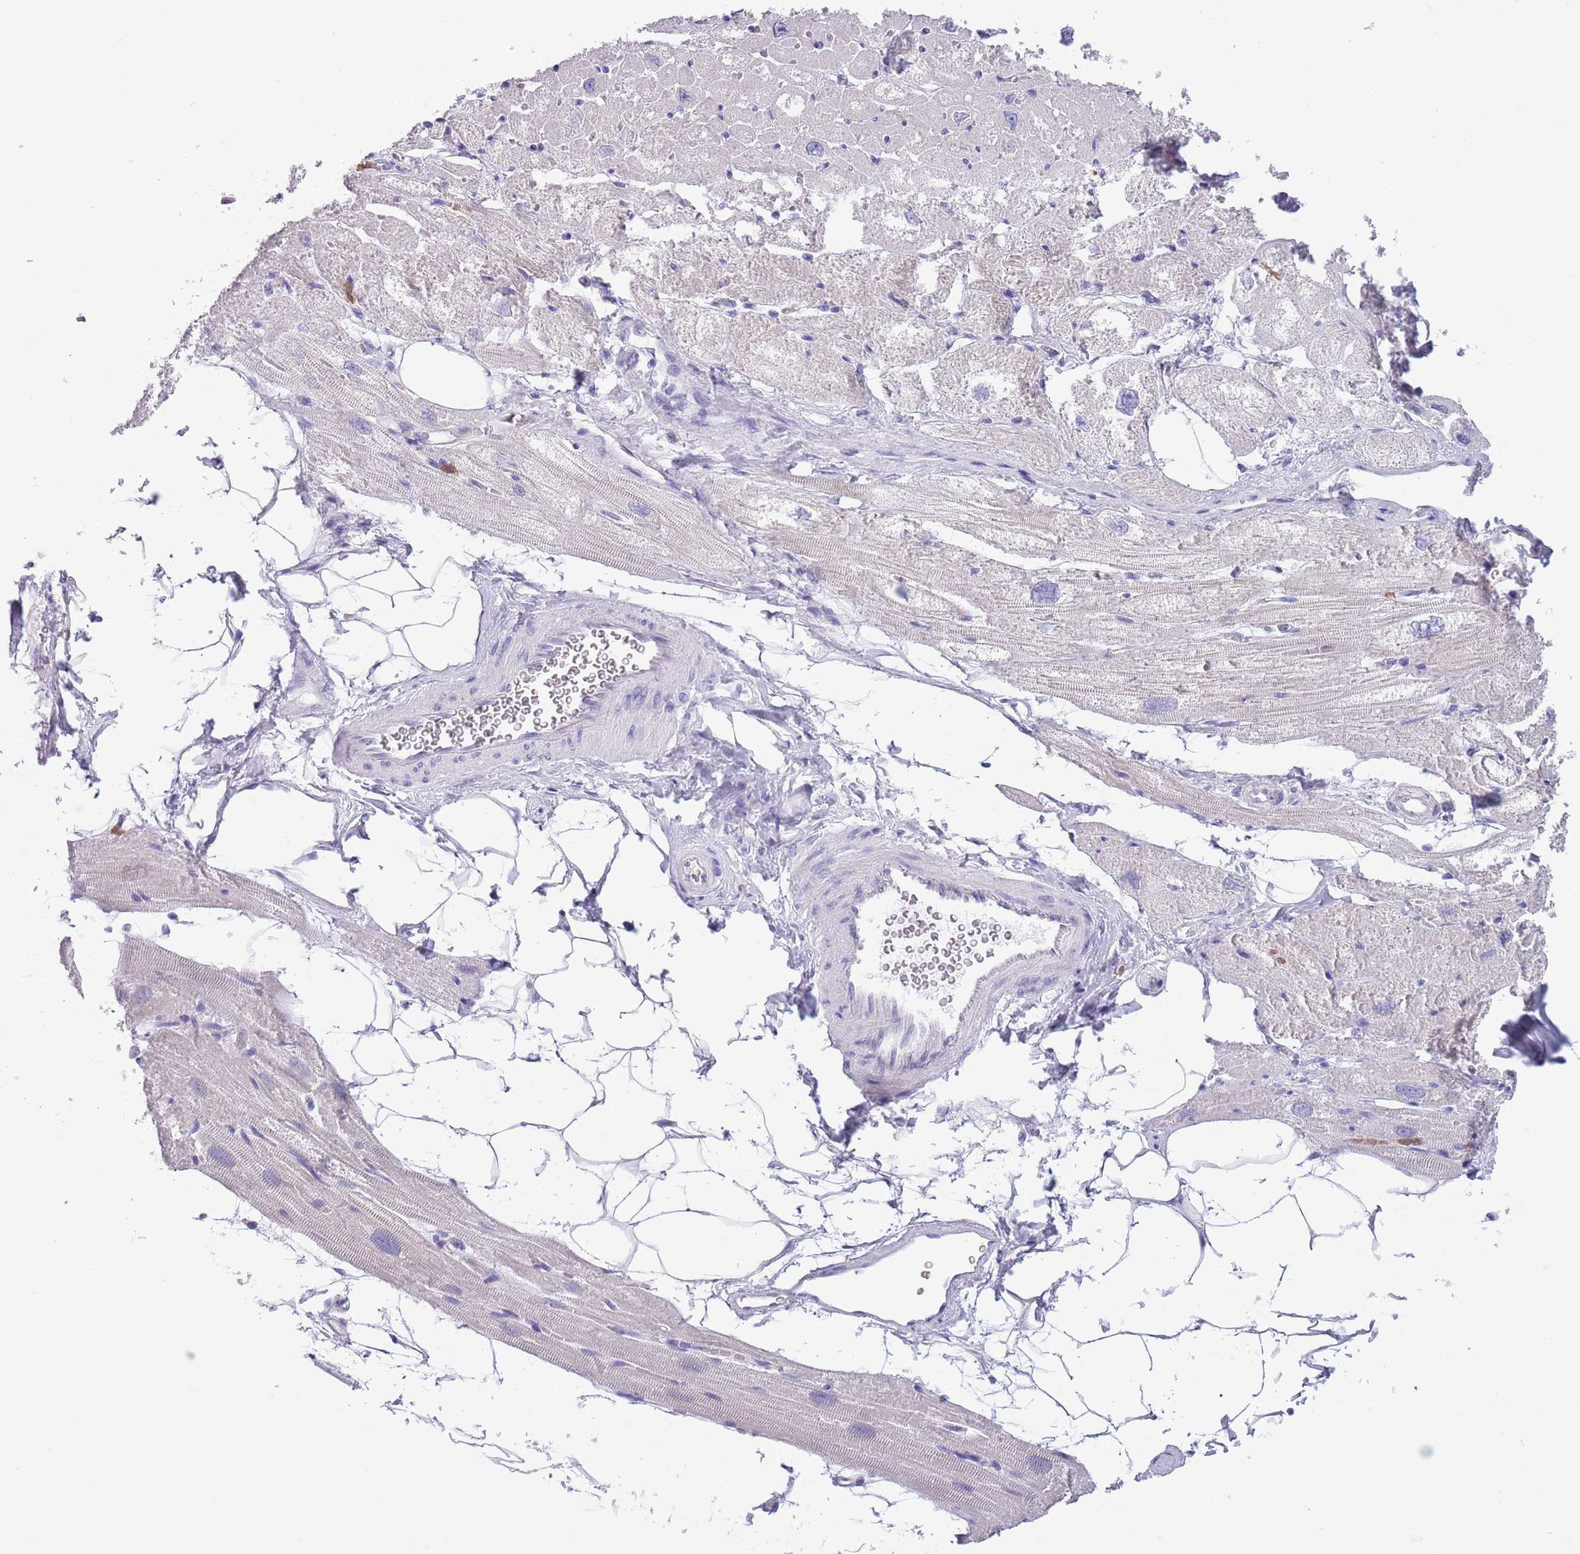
{"staining": {"intensity": "negative", "quantity": "none", "location": "none"}, "tissue": "heart muscle", "cell_type": "Cardiomyocytes", "image_type": "normal", "snomed": [{"axis": "morphology", "description": "Normal tissue, NOS"}, {"axis": "topography", "description": "Heart"}], "caption": "High power microscopy image of an immunohistochemistry (IHC) photomicrograph of unremarkable heart muscle, revealing no significant staining in cardiomyocytes. The staining is performed using DAB brown chromogen with nuclei counter-stained in using hematoxylin.", "gene": "ZFP2", "patient": {"sex": "male", "age": 50}}